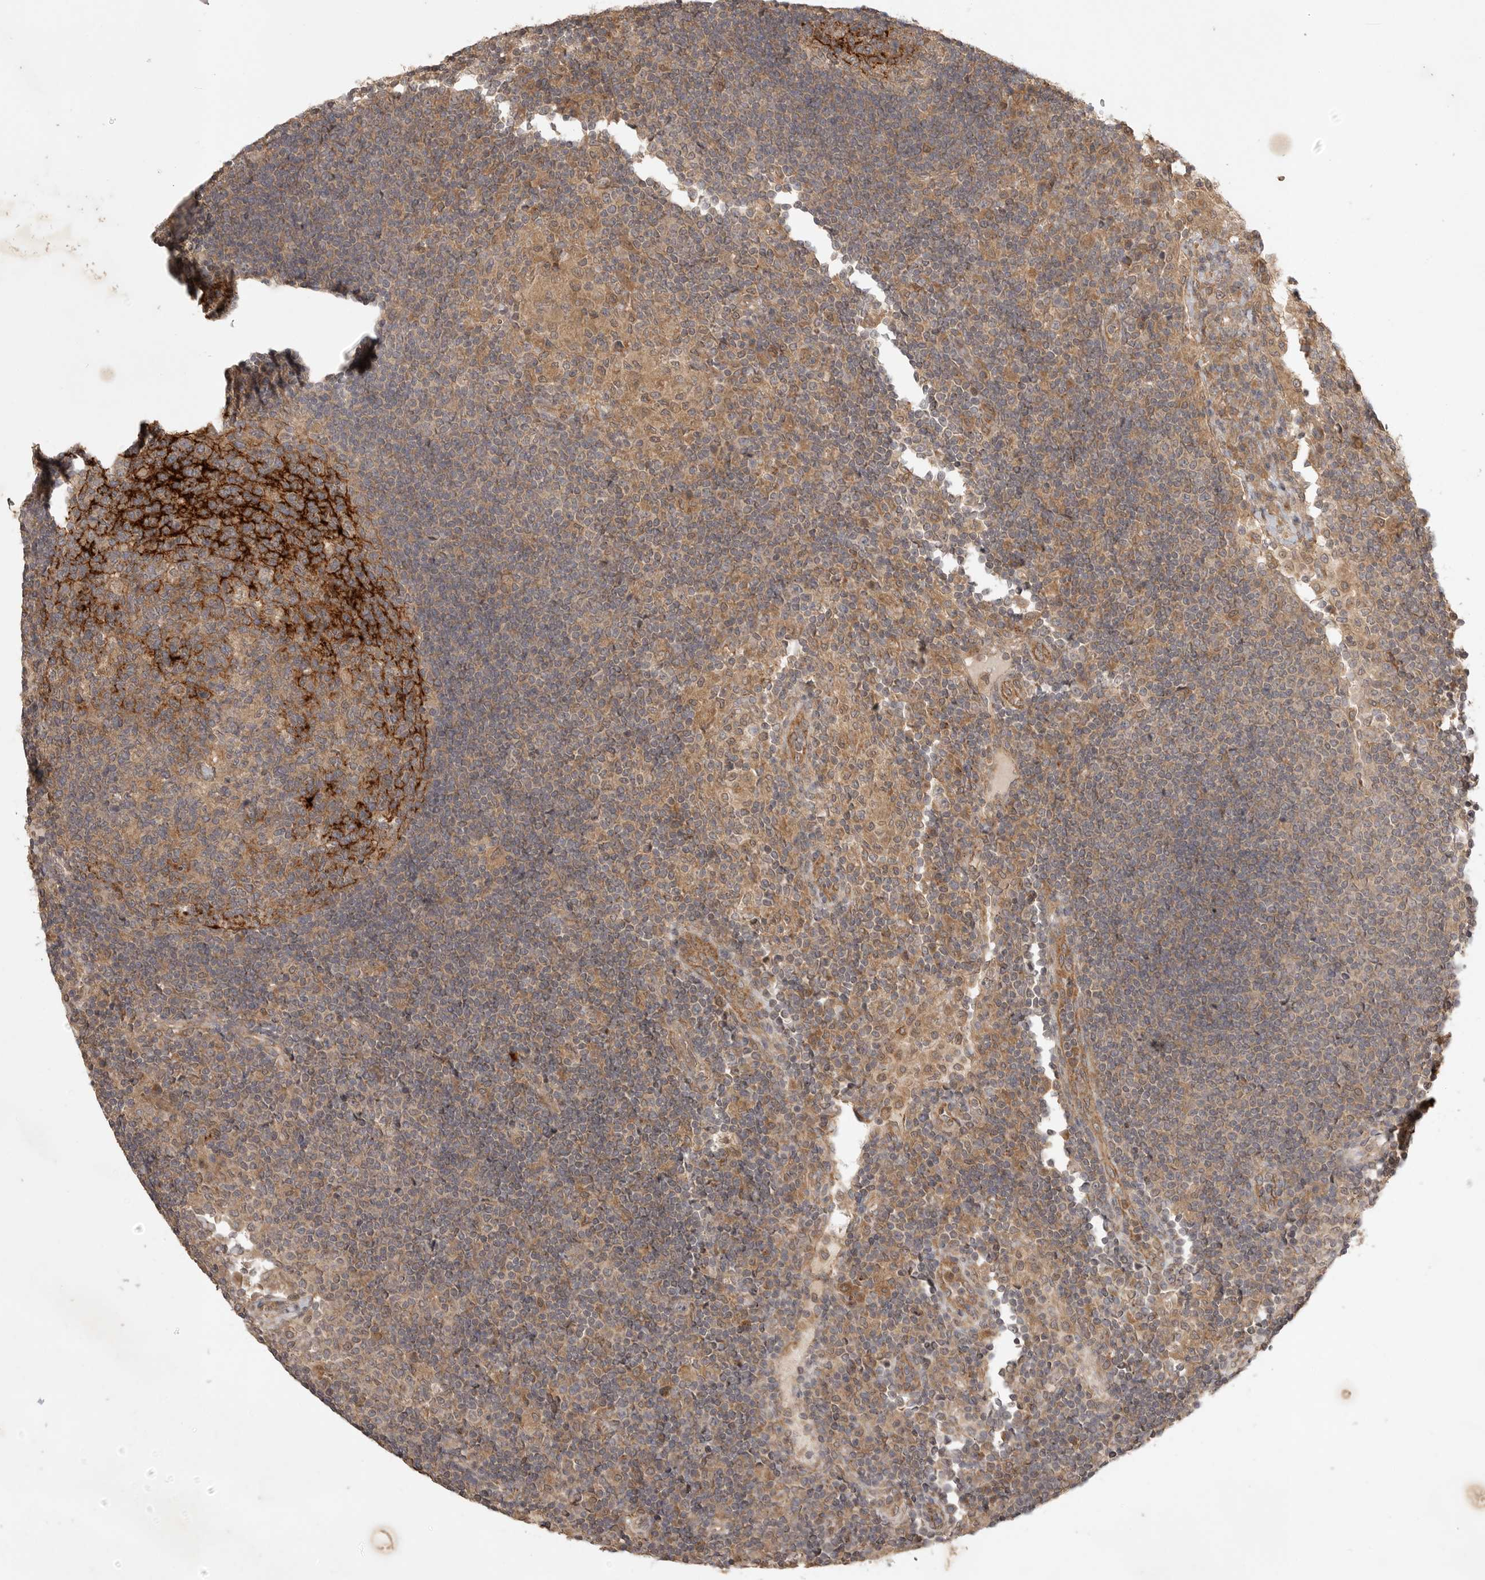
{"staining": {"intensity": "strong", "quantity": "<25%", "location": "cytoplasmic/membranous"}, "tissue": "lymph node", "cell_type": "Germinal center cells", "image_type": "normal", "snomed": [{"axis": "morphology", "description": "Normal tissue, NOS"}, {"axis": "topography", "description": "Lymph node"}], "caption": "Germinal center cells show medium levels of strong cytoplasmic/membranous staining in approximately <25% of cells in unremarkable human lymph node. (Brightfield microscopy of DAB IHC at high magnification).", "gene": "ZNF232", "patient": {"sex": "female", "age": 53}}